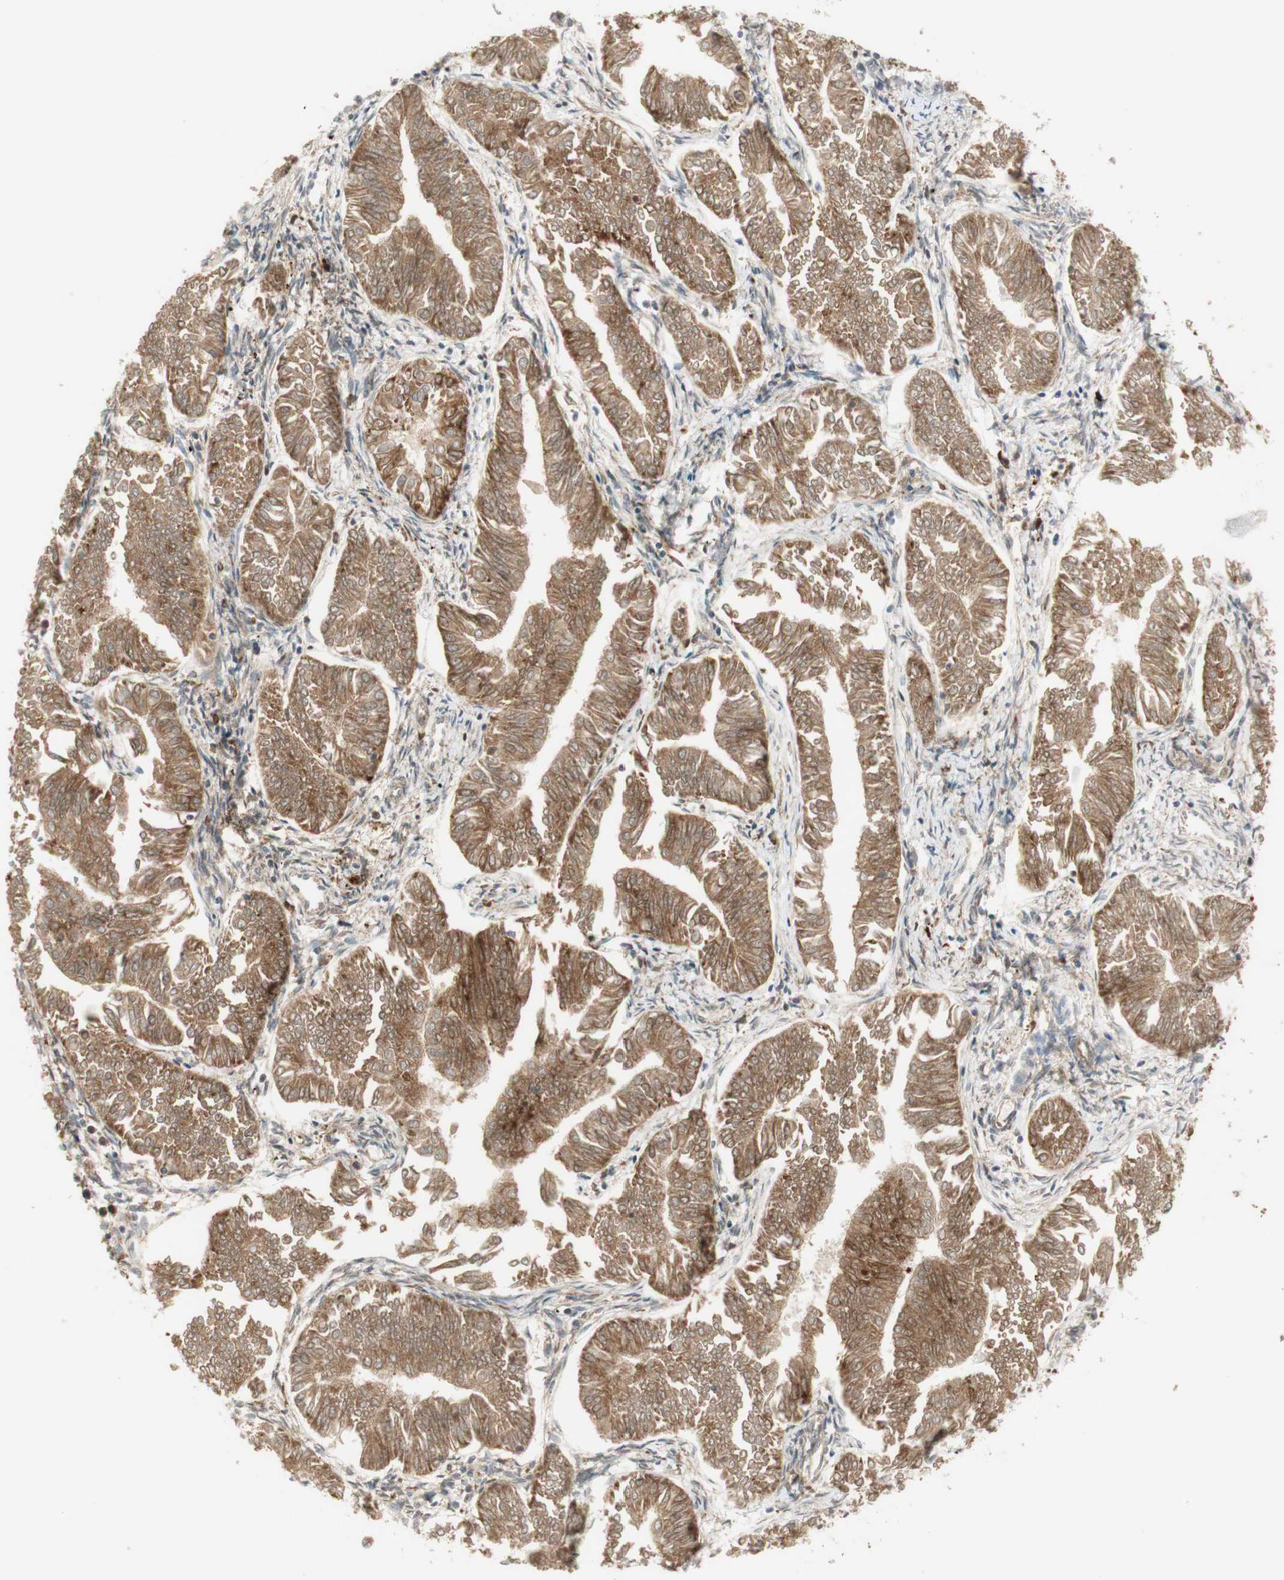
{"staining": {"intensity": "moderate", "quantity": ">75%", "location": "cytoplasmic/membranous"}, "tissue": "endometrial cancer", "cell_type": "Tumor cells", "image_type": "cancer", "snomed": [{"axis": "morphology", "description": "Adenocarcinoma, NOS"}, {"axis": "topography", "description": "Endometrium"}], "caption": "Moderate cytoplasmic/membranous protein positivity is identified in approximately >75% of tumor cells in endometrial cancer (adenocarcinoma). The protein of interest is stained brown, and the nuclei are stained in blue (DAB (3,3'-diaminobenzidine) IHC with brightfield microscopy, high magnification).", "gene": "MANF", "patient": {"sex": "female", "age": 53}}